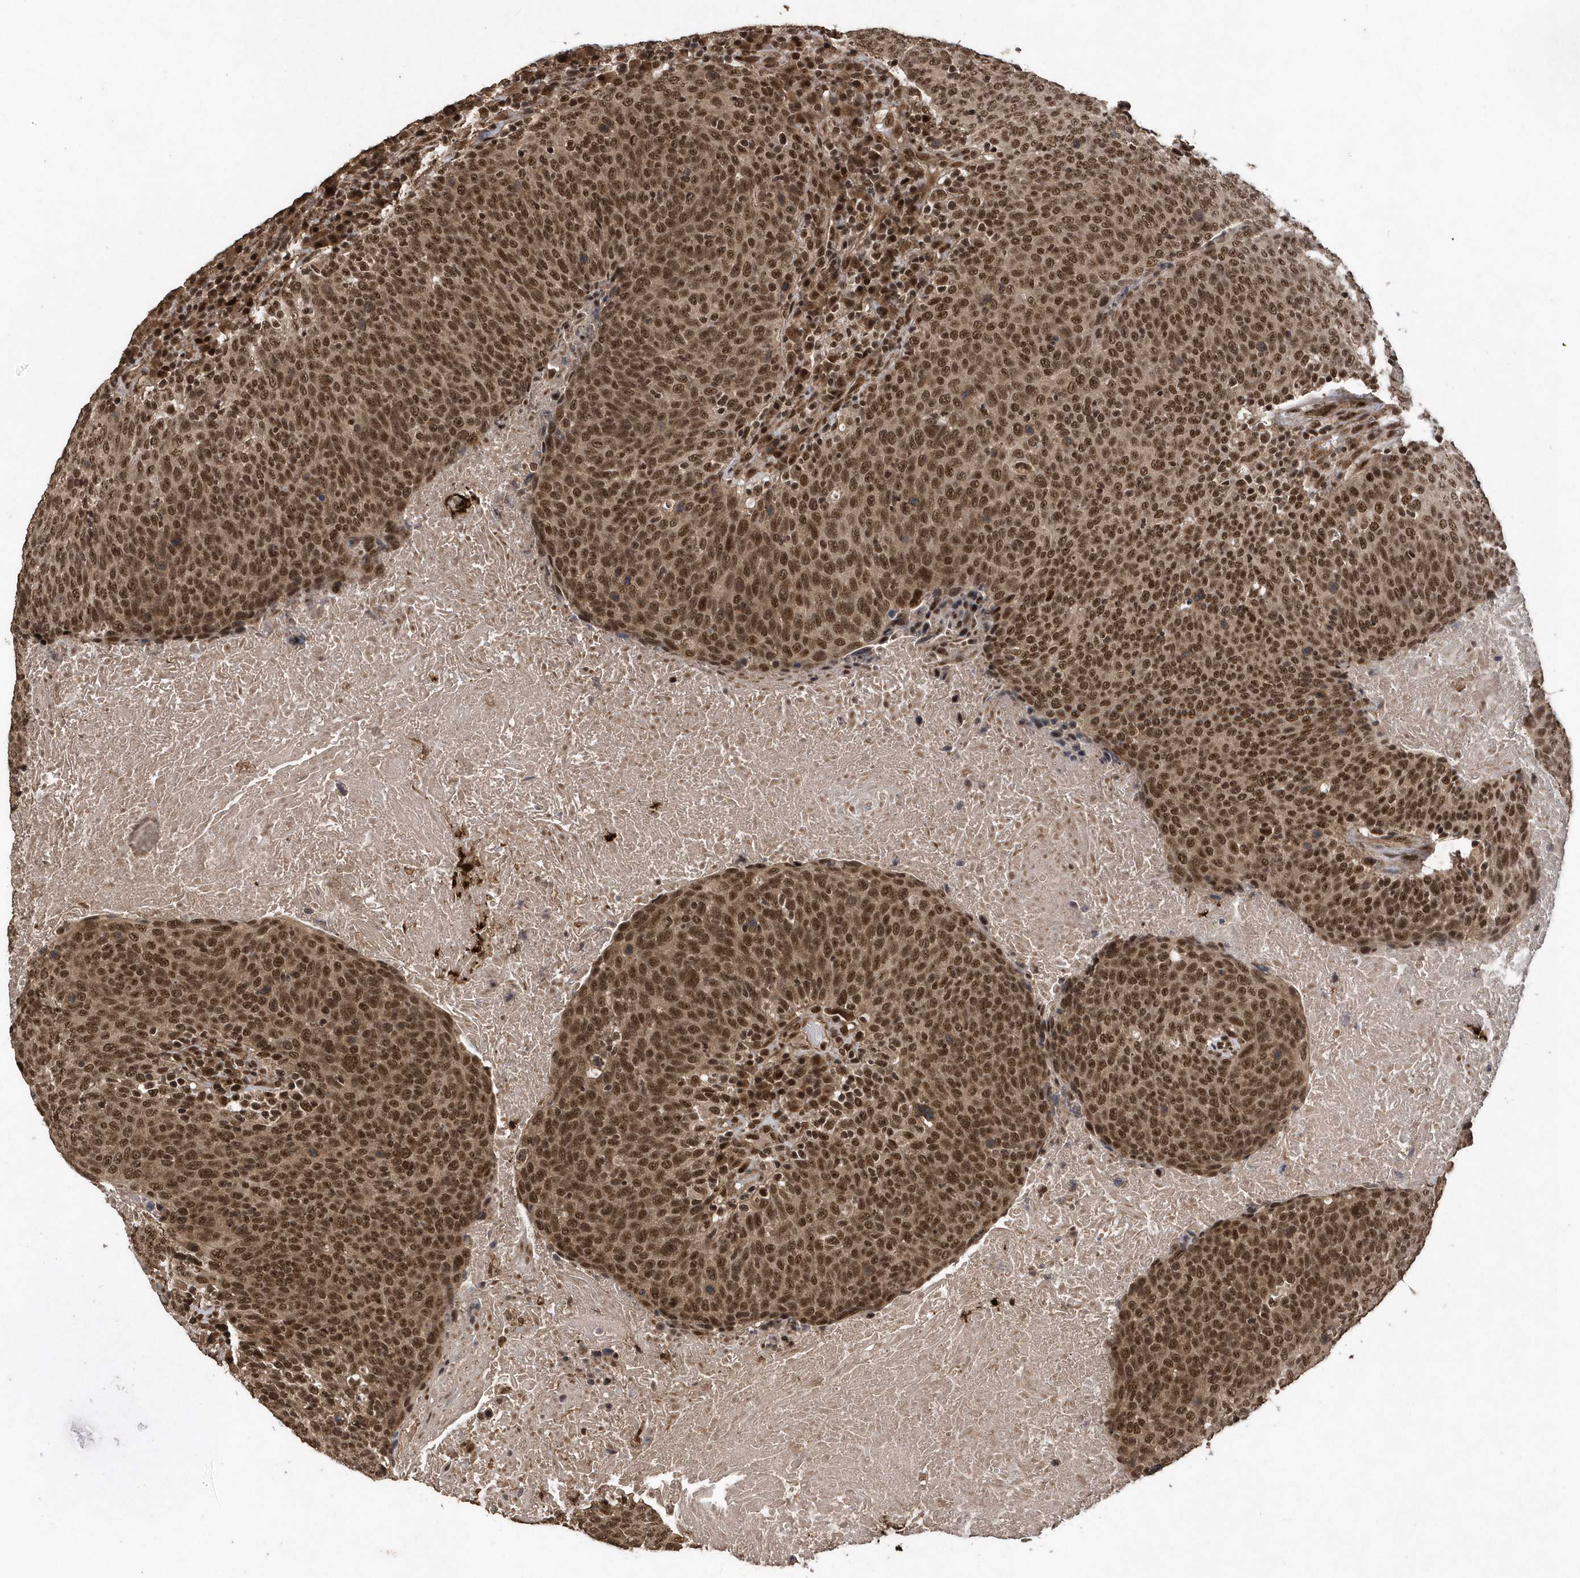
{"staining": {"intensity": "moderate", "quantity": ">75%", "location": "nuclear"}, "tissue": "head and neck cancer", "cell_type": "Tumor cells", "image_type": "cancer", "snomed": [{"axis": "morphology", "description": "Squamous cell carcinoma, NOS"}, {"axis": "morphology", "description": "Squamous cell carcinoma, metastatic, NOS"}, {"axis": "topography", "description": "Lymph node"}, {"axis": "topography", "description": "Head-Neck"}], "caption": "An immunohistochemistry histopathology image of neoplastic tissue is shown. Protein staining in brown labels moderate nuclear positivity in head and neck metastatic squamous cell carcinoma within tumor cells.", "gene": "INTS12", "patient": {"sex": "male", "age": 62}}